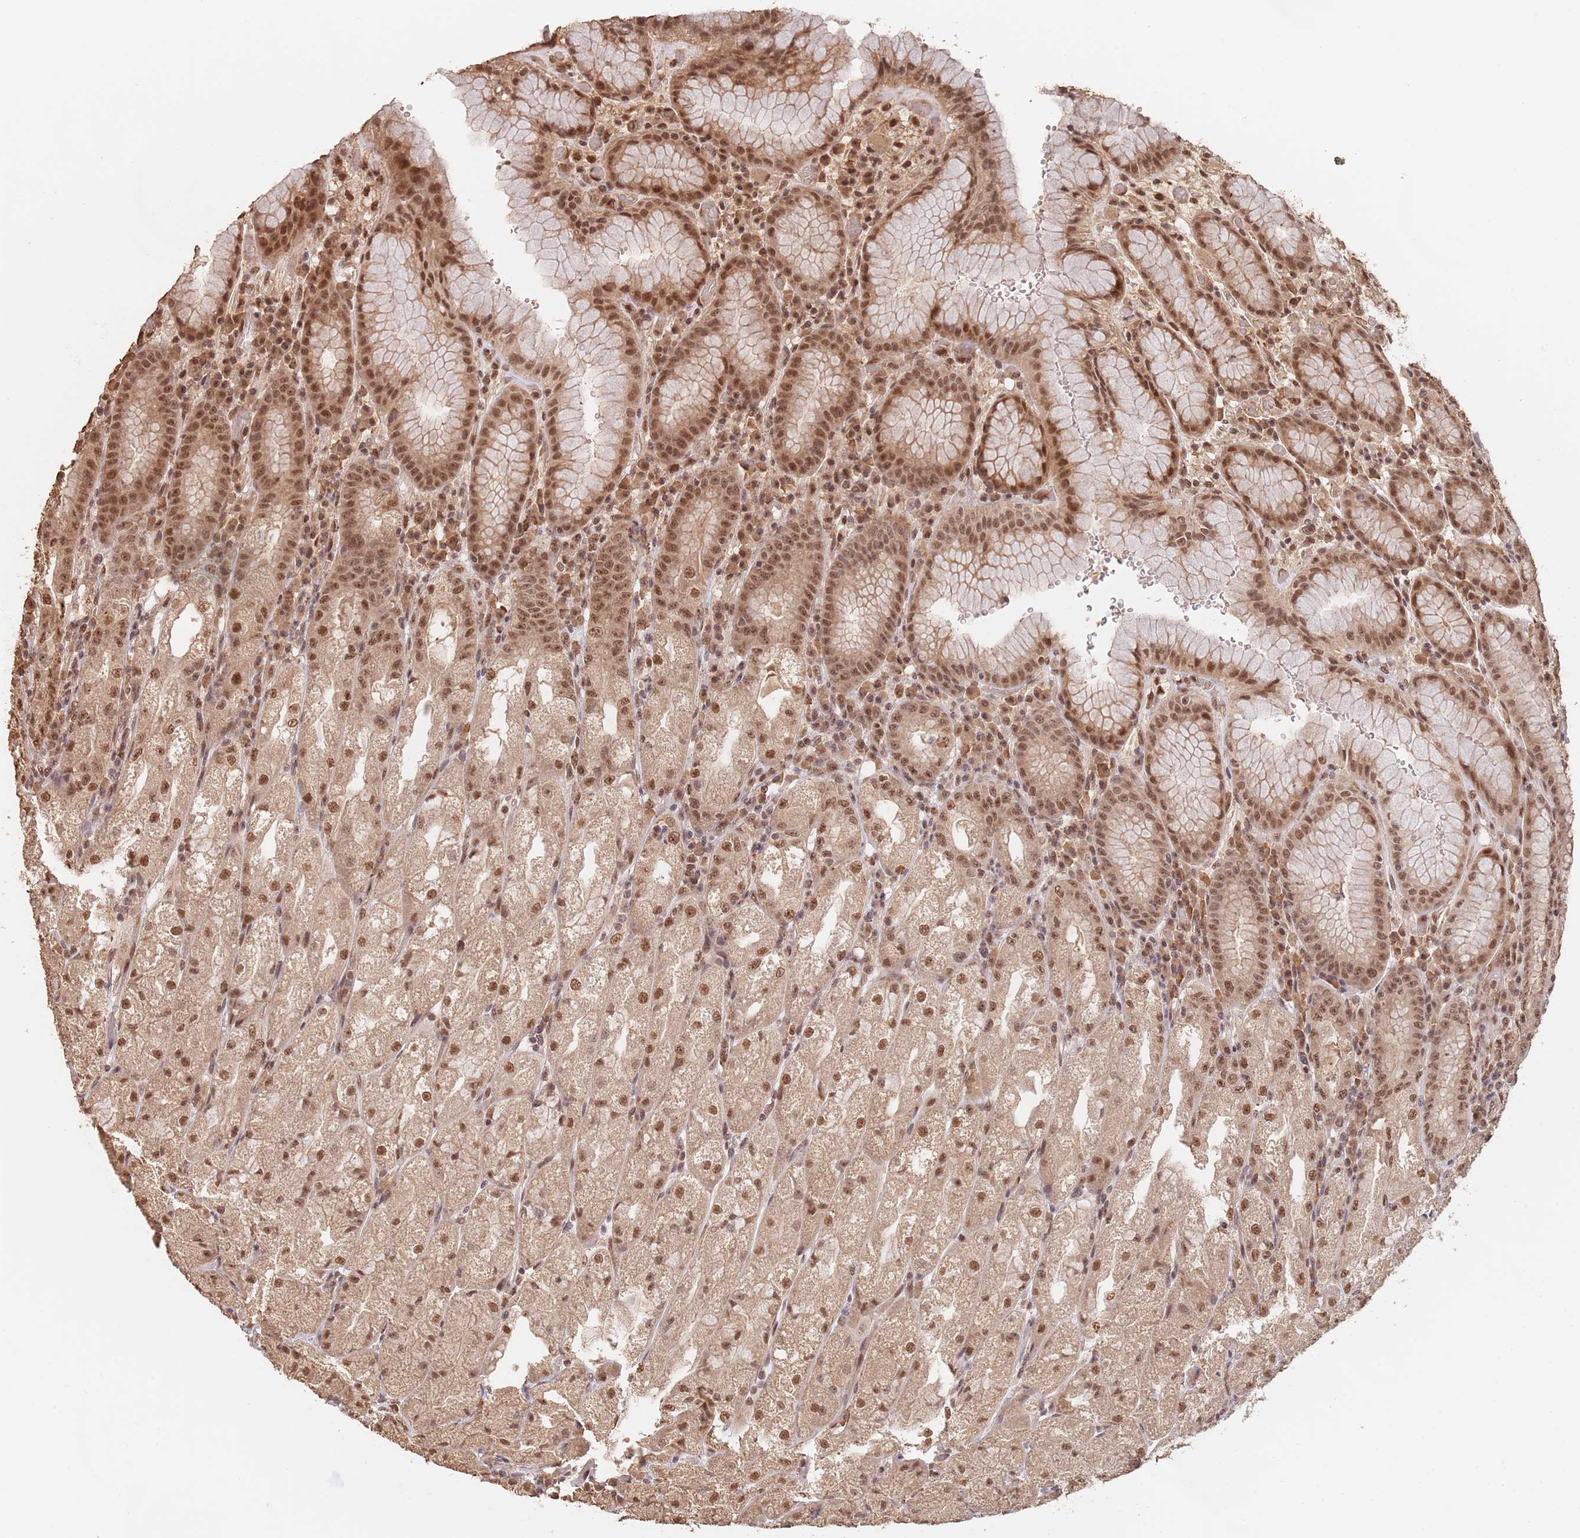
{"staining": {"intensity": "moderate", "quantity": ">75%", "location": "cytoplasmic/membranous,nuclear"}, "tissue": "stomach", "cell_type": "Glandular cells", "image_type": "normal", "snomed": [{"axis": "morphology", "description": "Normal tissue, NOS"}, {"axis": "topography", "description": "Stomach, upper"}], "caption": "Brown immunohistochemical staining in benign human stomach exhibits moderate cytoplasmic/membranous,nuclear staining in about >75% of glandular cells. The staining is performed using DAB (3,3'-diaminobenzidine) brown chromogen to label protein expression. The nuclei are counter-stained blue using hematoxylin.", "gene": "RFXANK", "patient": {"sex": "male", "age": 52}}